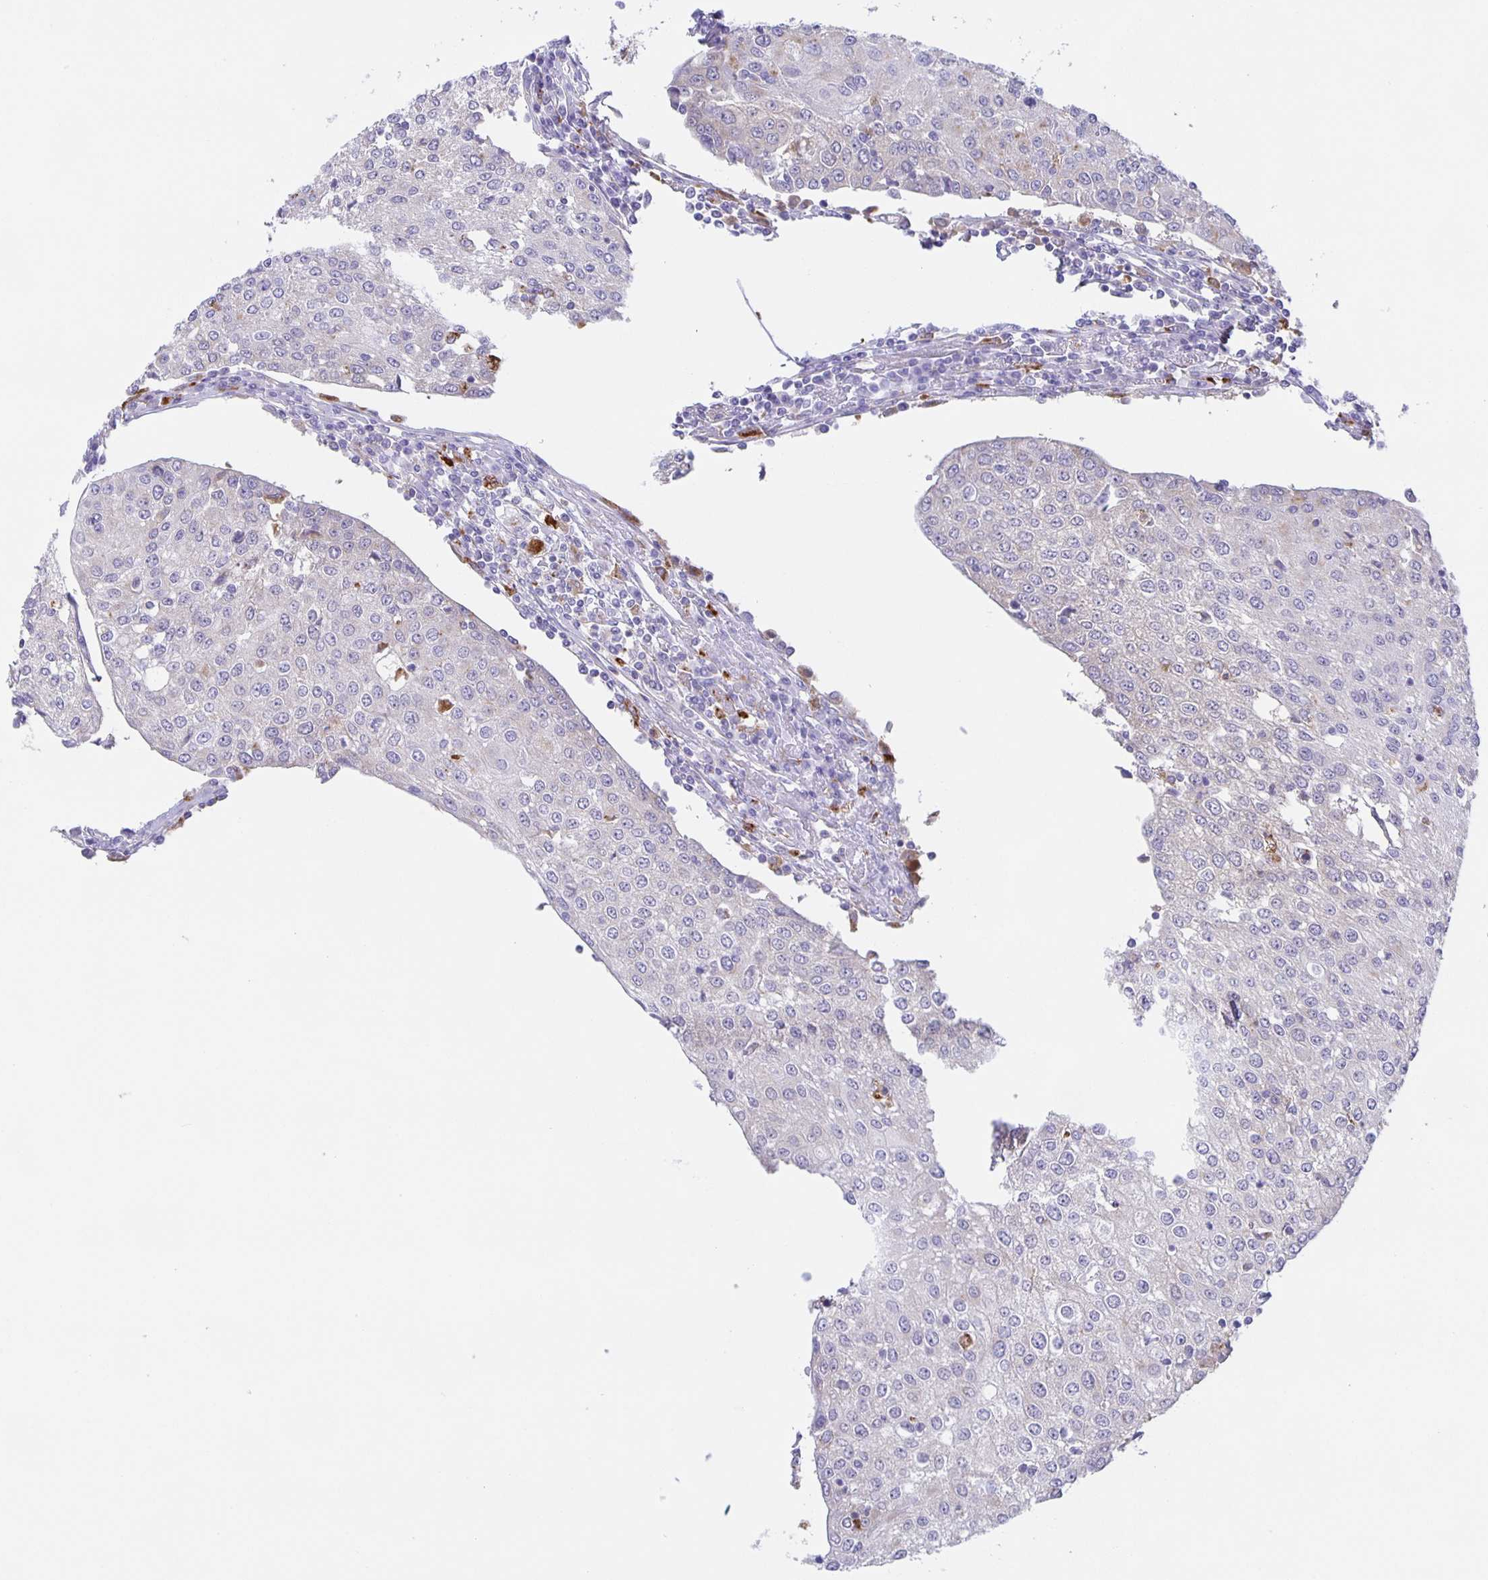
{"staining": {"intensity": "negative", "quantity": "none", "location": "none"}, "tissue": "urothelial cancer", "cell_type": "Tumor cells", "image_type": "cancer", "snomed": [{"axis": "morphology", "description": "Urothelial carcinoma, High grade"}, {"axis": "topography", "description": "Urinary bladder"}], "caption": "DAB (3,3'-diaminobenzidine) immunohistochemical staining of human urothelial cancer demonstrates no significant staining in tumor cells.", "gene": "LIPA", "patient": {"sex": "female", "age": 85}}